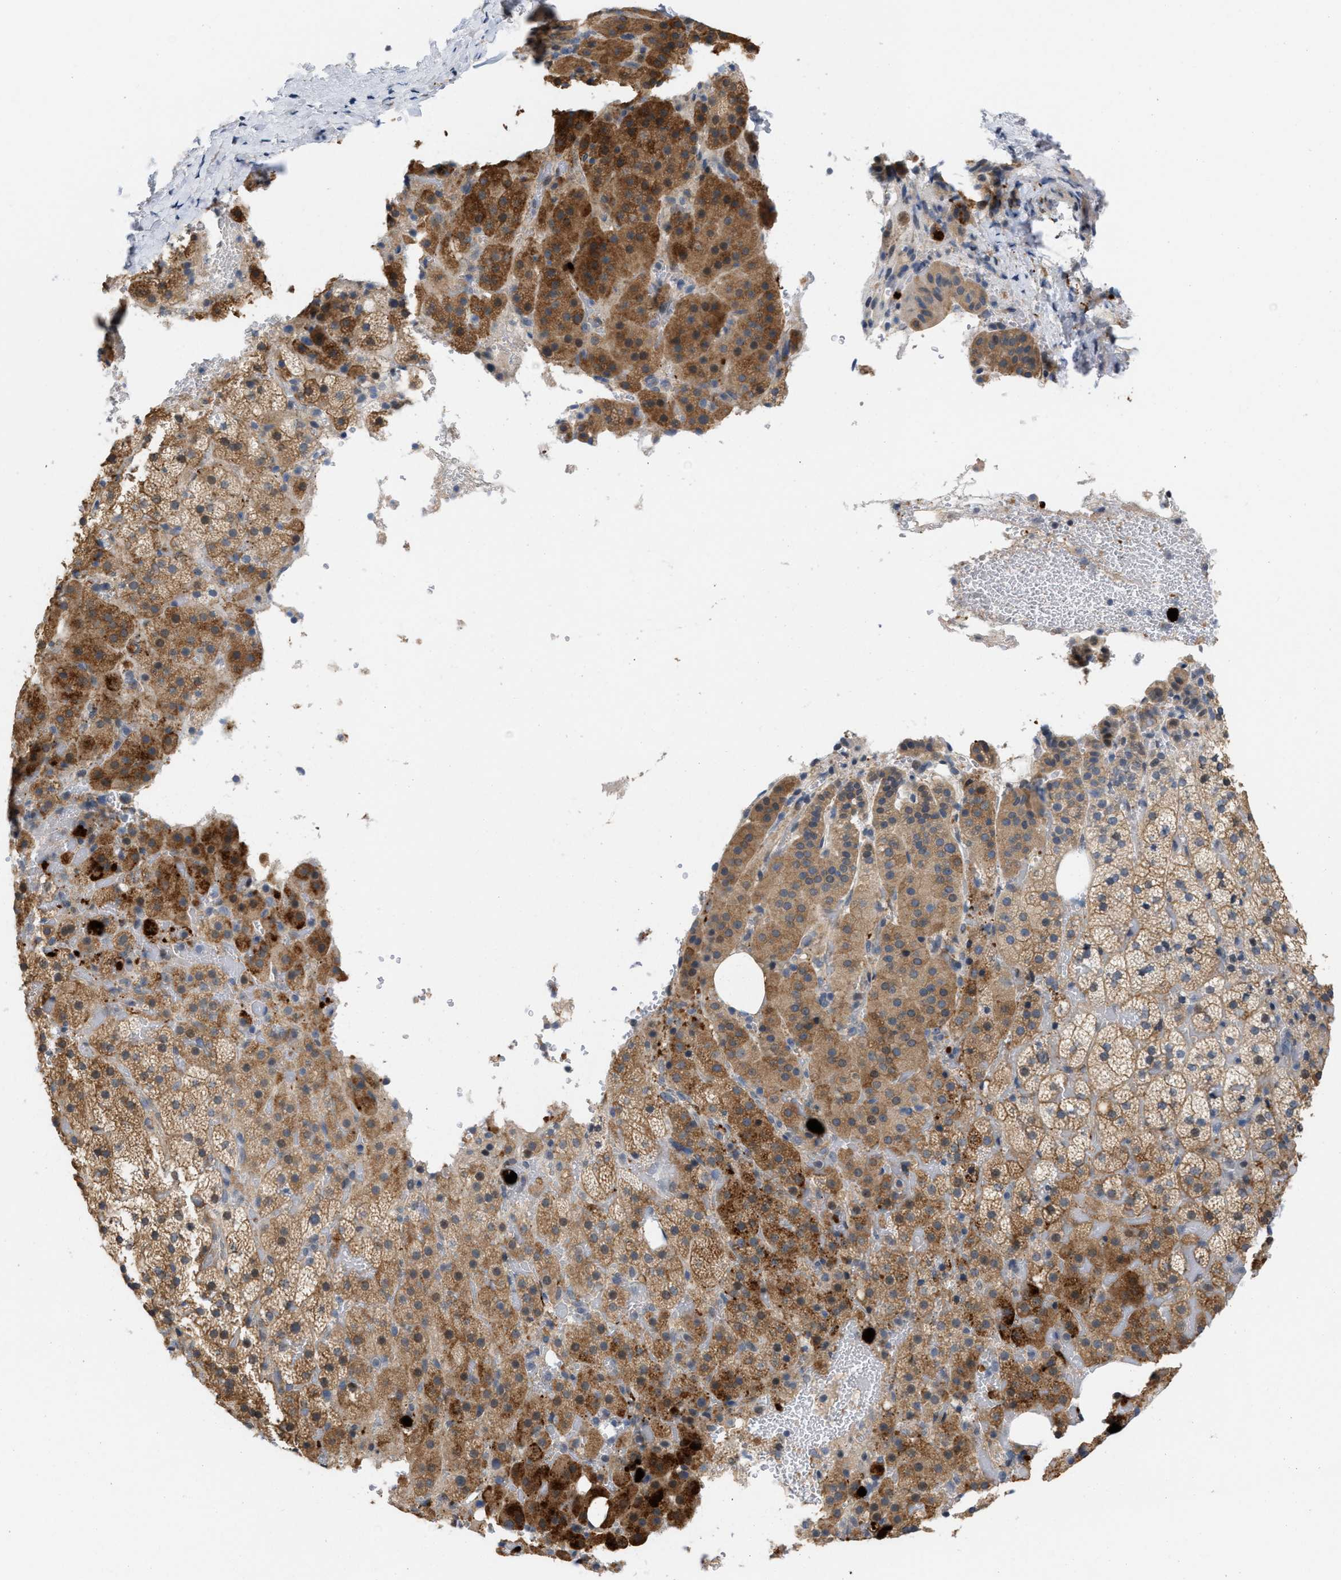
{"staining": {"intensity": "strong", "quantity": "25%-75%", "location": "cytoplasmic/membranous"}, "tissue": "adrenal gland", "cell_type": "Glandular cells", "image_type": "normal", "snomed": [{"axis": "morphology", "description": "Normal tissue, NOS"}, {"axis": "topography", "description": "Adrenal gland"}], "caption": "Protein staining demonstrates strong cytoplasmic/membranous positivity in about 25%-75% of glandular cells in unremarkable adrenal gland.", "gene": "CSNK1A1", "patient": {"sex": "female", "age": 59}}